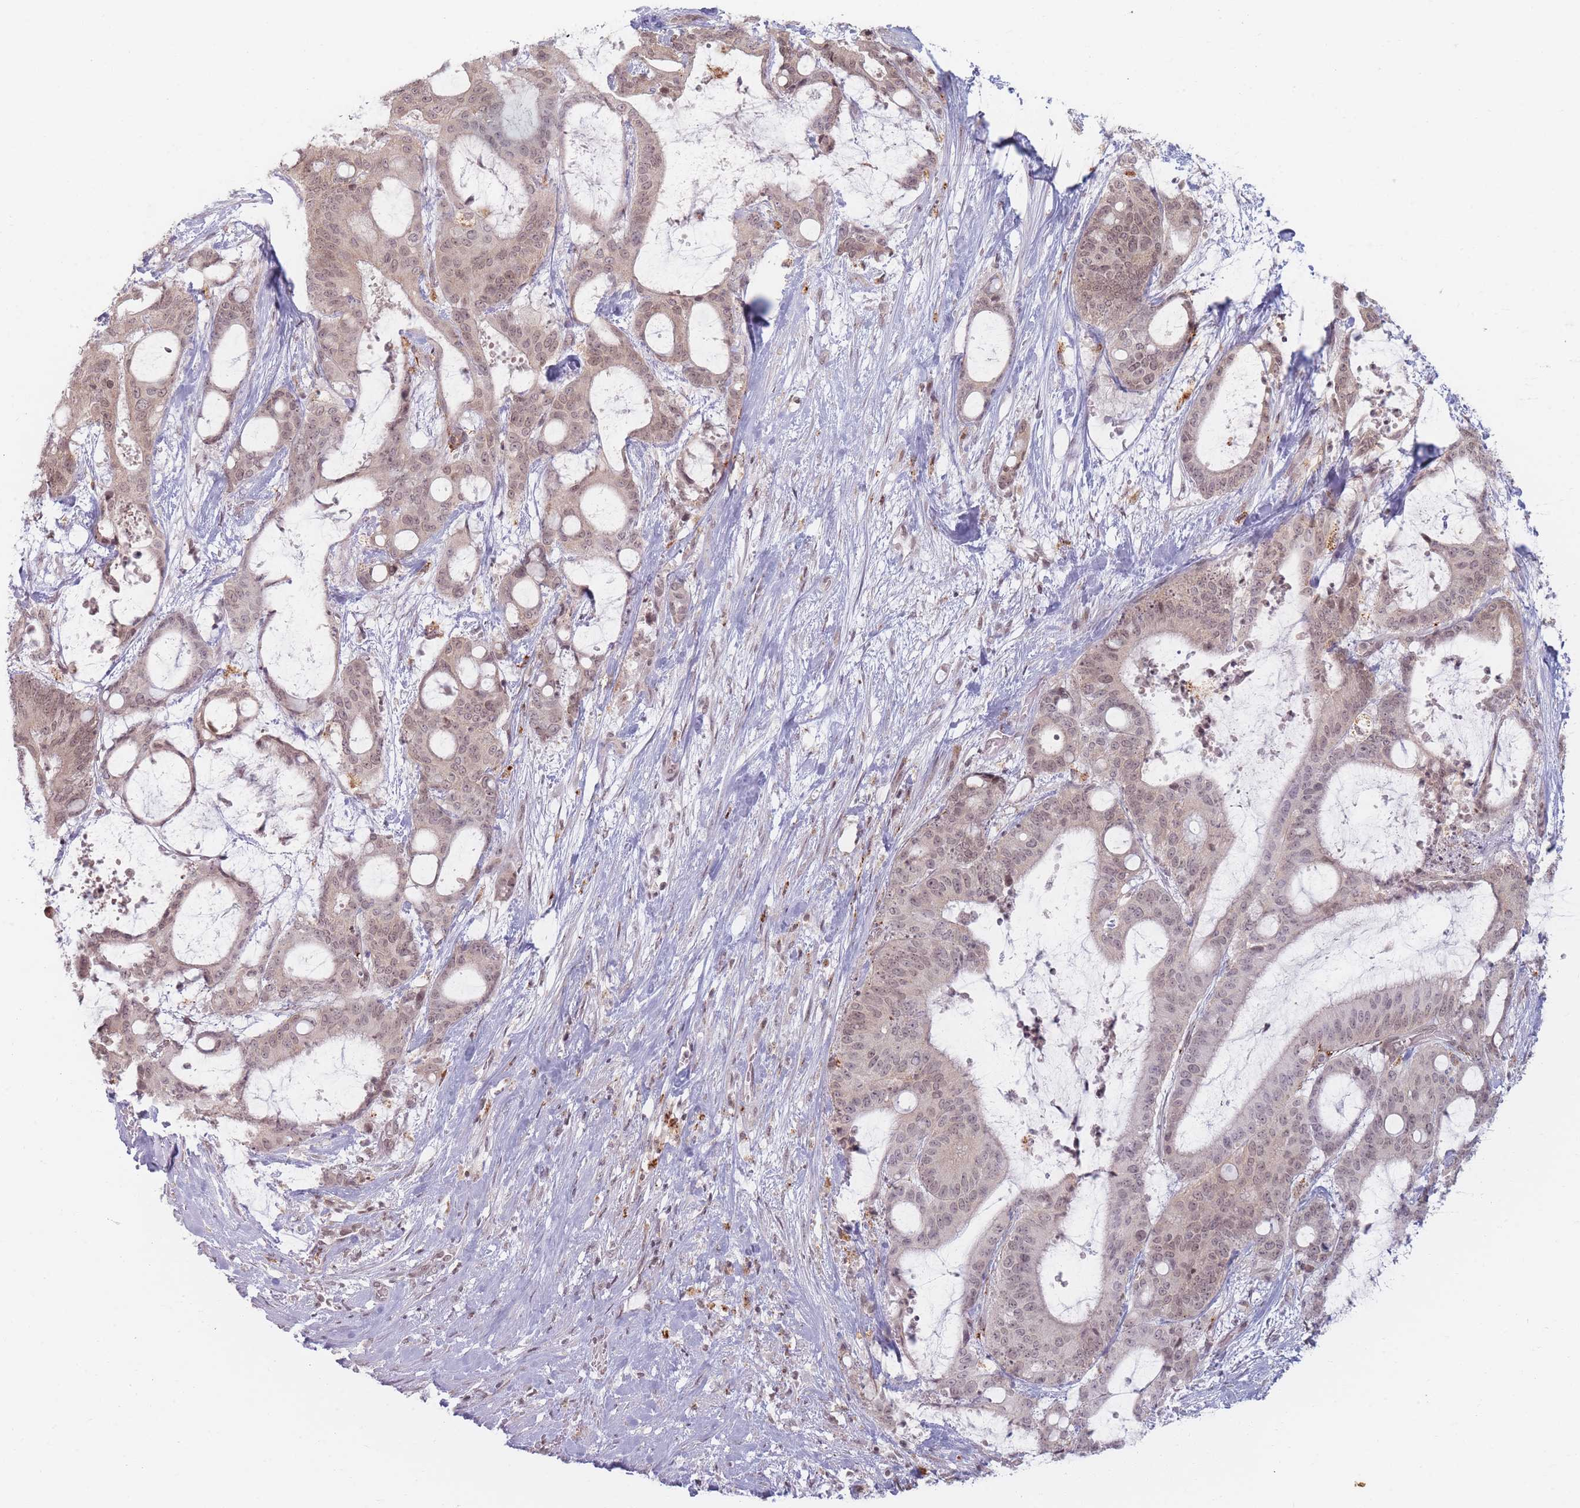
{"staining": {"intensity": "weak", "quantity": ">75%", "location": "nuclear"}, "tissue": "liver cancer", "cell_type": "Tumor cells", "image_type": "cancer", "snomed": [{"axis": "morphology", "description": "Normal tissue, NOS"}, {"axis": "morphology", "description": "Cholangiocarcinoma"}, {"axis": "topography", "description": "Liver"}, {"axis": "topography", "description": "Peripheral nerve tissue"}], "caption": "Weak nuclear staining is identified in approximately >75% of tumor cells in liver cancer.", "gene": "SPATA45", "patient": {"sex": "female", "age": 73}}